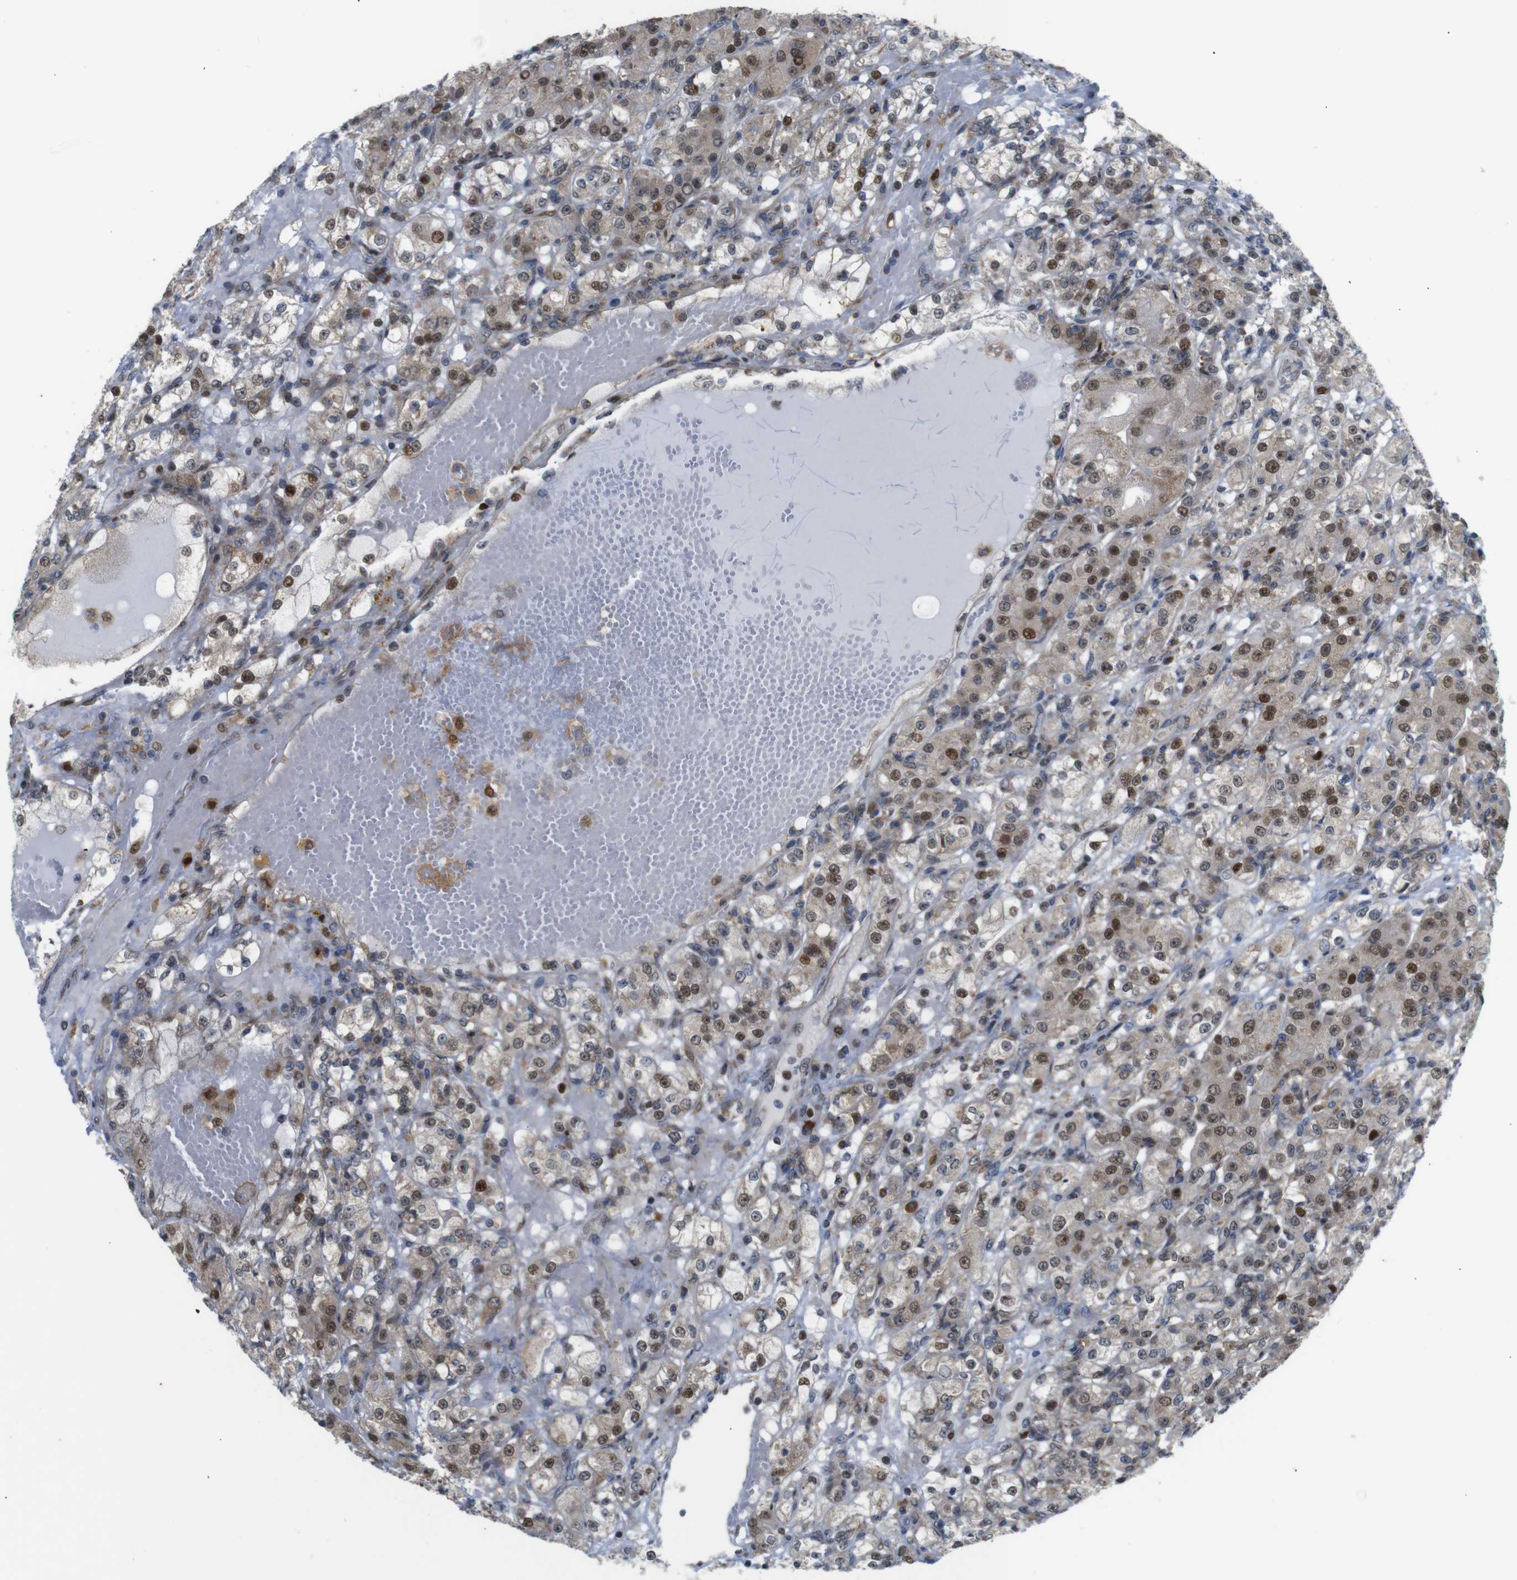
{"staining": {"intensity": "moderate", "quantity": "25%-75%", "location": "cytoplasmic/membranous,nuclear"}, "tissue": "renal cancer", "cell_type": "Tumor cells", "image_type": "cancer", "snomed": [{"axis": "morphology", "description": "Normal tissue, NOS"}, {"axis": "morphology", "description": "Adenocarcinoma, NOS"}, {"axis": "topography", "description": "Kidney"}], "caption": "Adenocarcinoma (renal) was stained to show a protein in brown. There is medium levels of moderate cytoplasmic/membranous and nuclear staining in about 25%-75% of tumor cells. The staining was performed using DAB (3,3'-diaminobenzidine) to visualize the protein expression in brown, while the nuclei were stained in blue with hematoxylin (Magnification: 20x).", "gene": "PTPN1", "patient": {"sex": "male", "age": 61}}